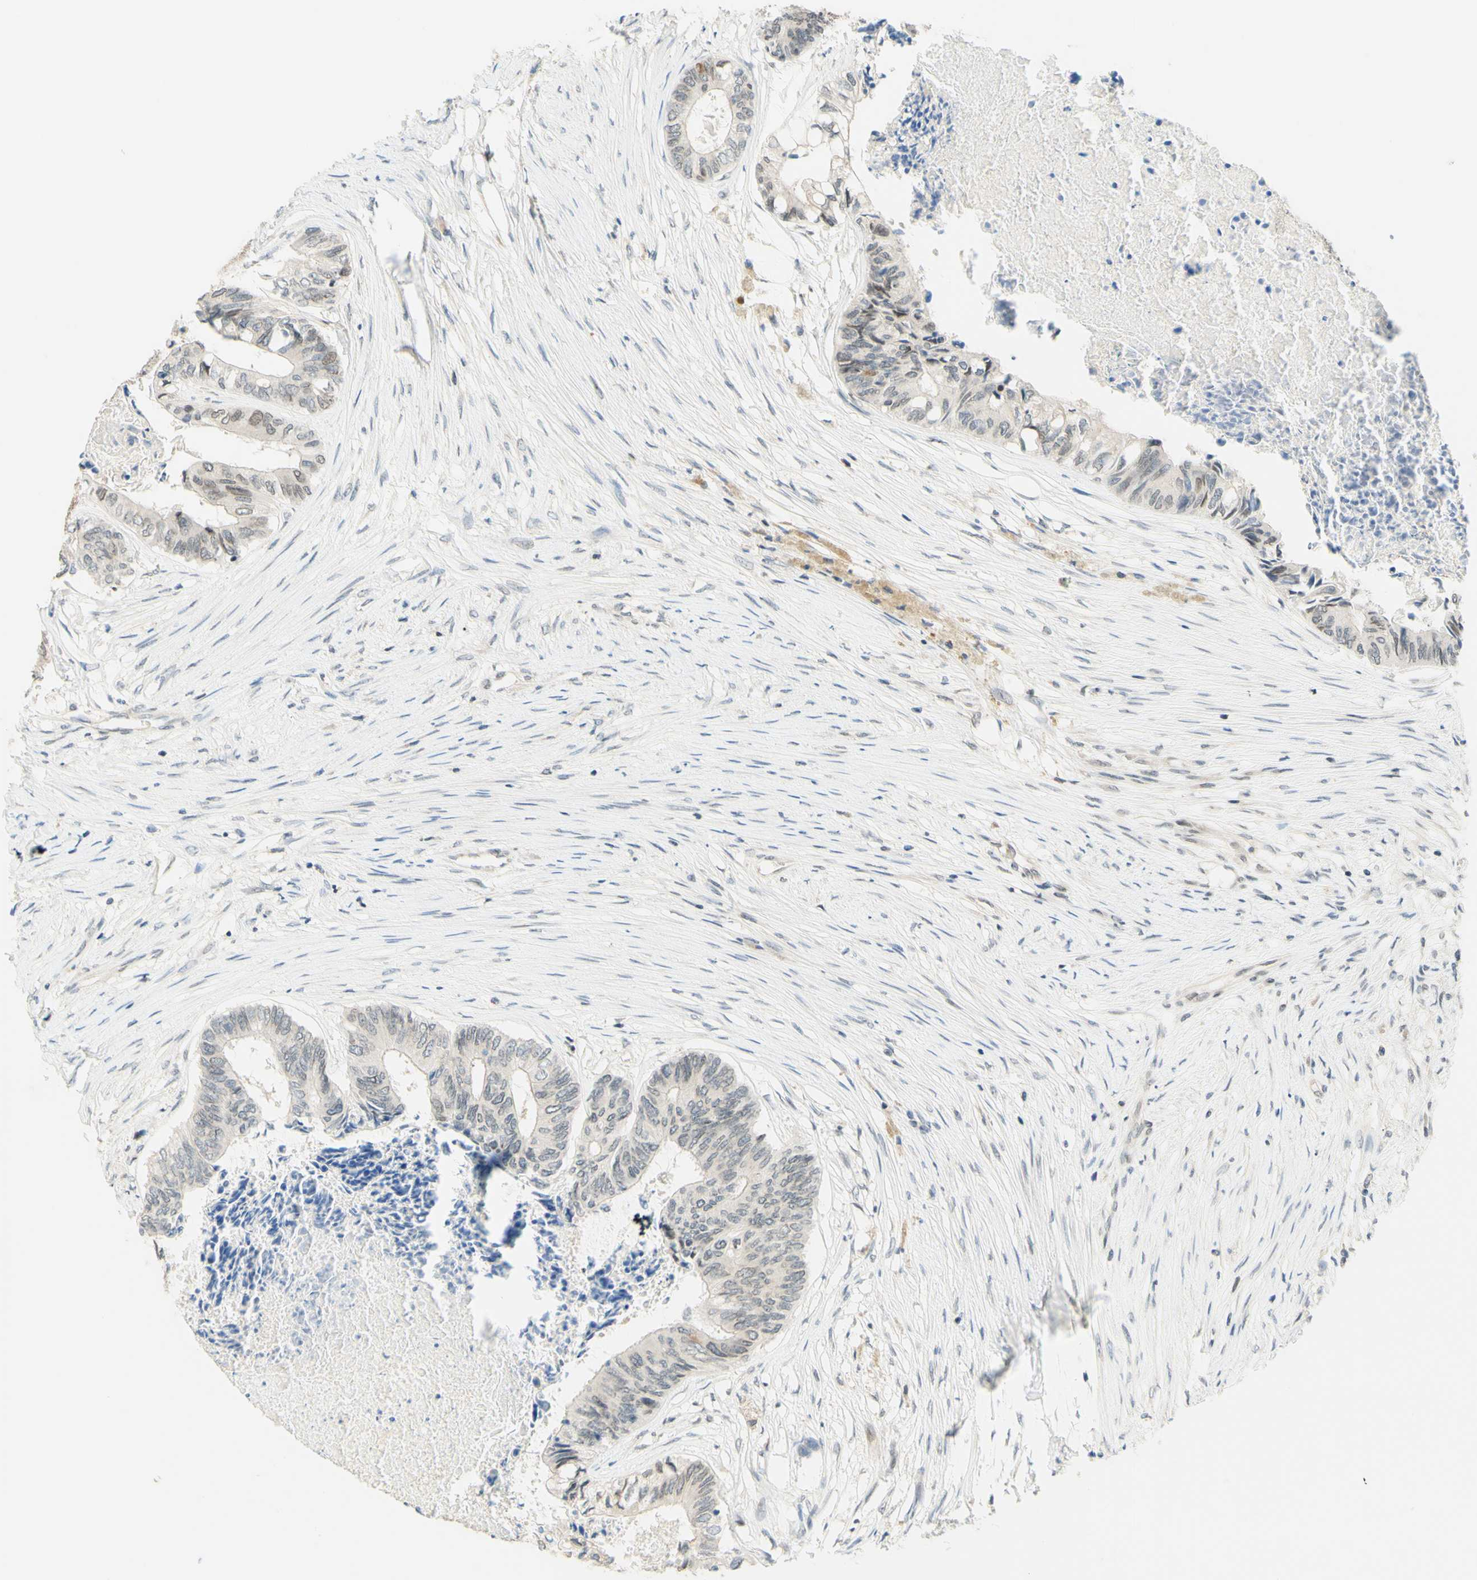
{"staining": {"intensity": "negative", "quantity": "none", "location": "none"}, "tissue": "colorectal cancer", "cell_type": "Tumor cells", "image_type": "cancer", "snomed": [{"axis": "morphology", "description": "Adenocarcinoma, NOS"}, {"axis": "topography", "description": "Rectum"}], "caption": "There is no significant expression in tumor cells of colorectal adenocarcinoma. (Brightfield microscopy of DAB (3,3'-diaminobenzidine) immunohistochemistry at high magnification).", "gene": "C2CD2L", "patient": {"sex": "male", "age": 63}}